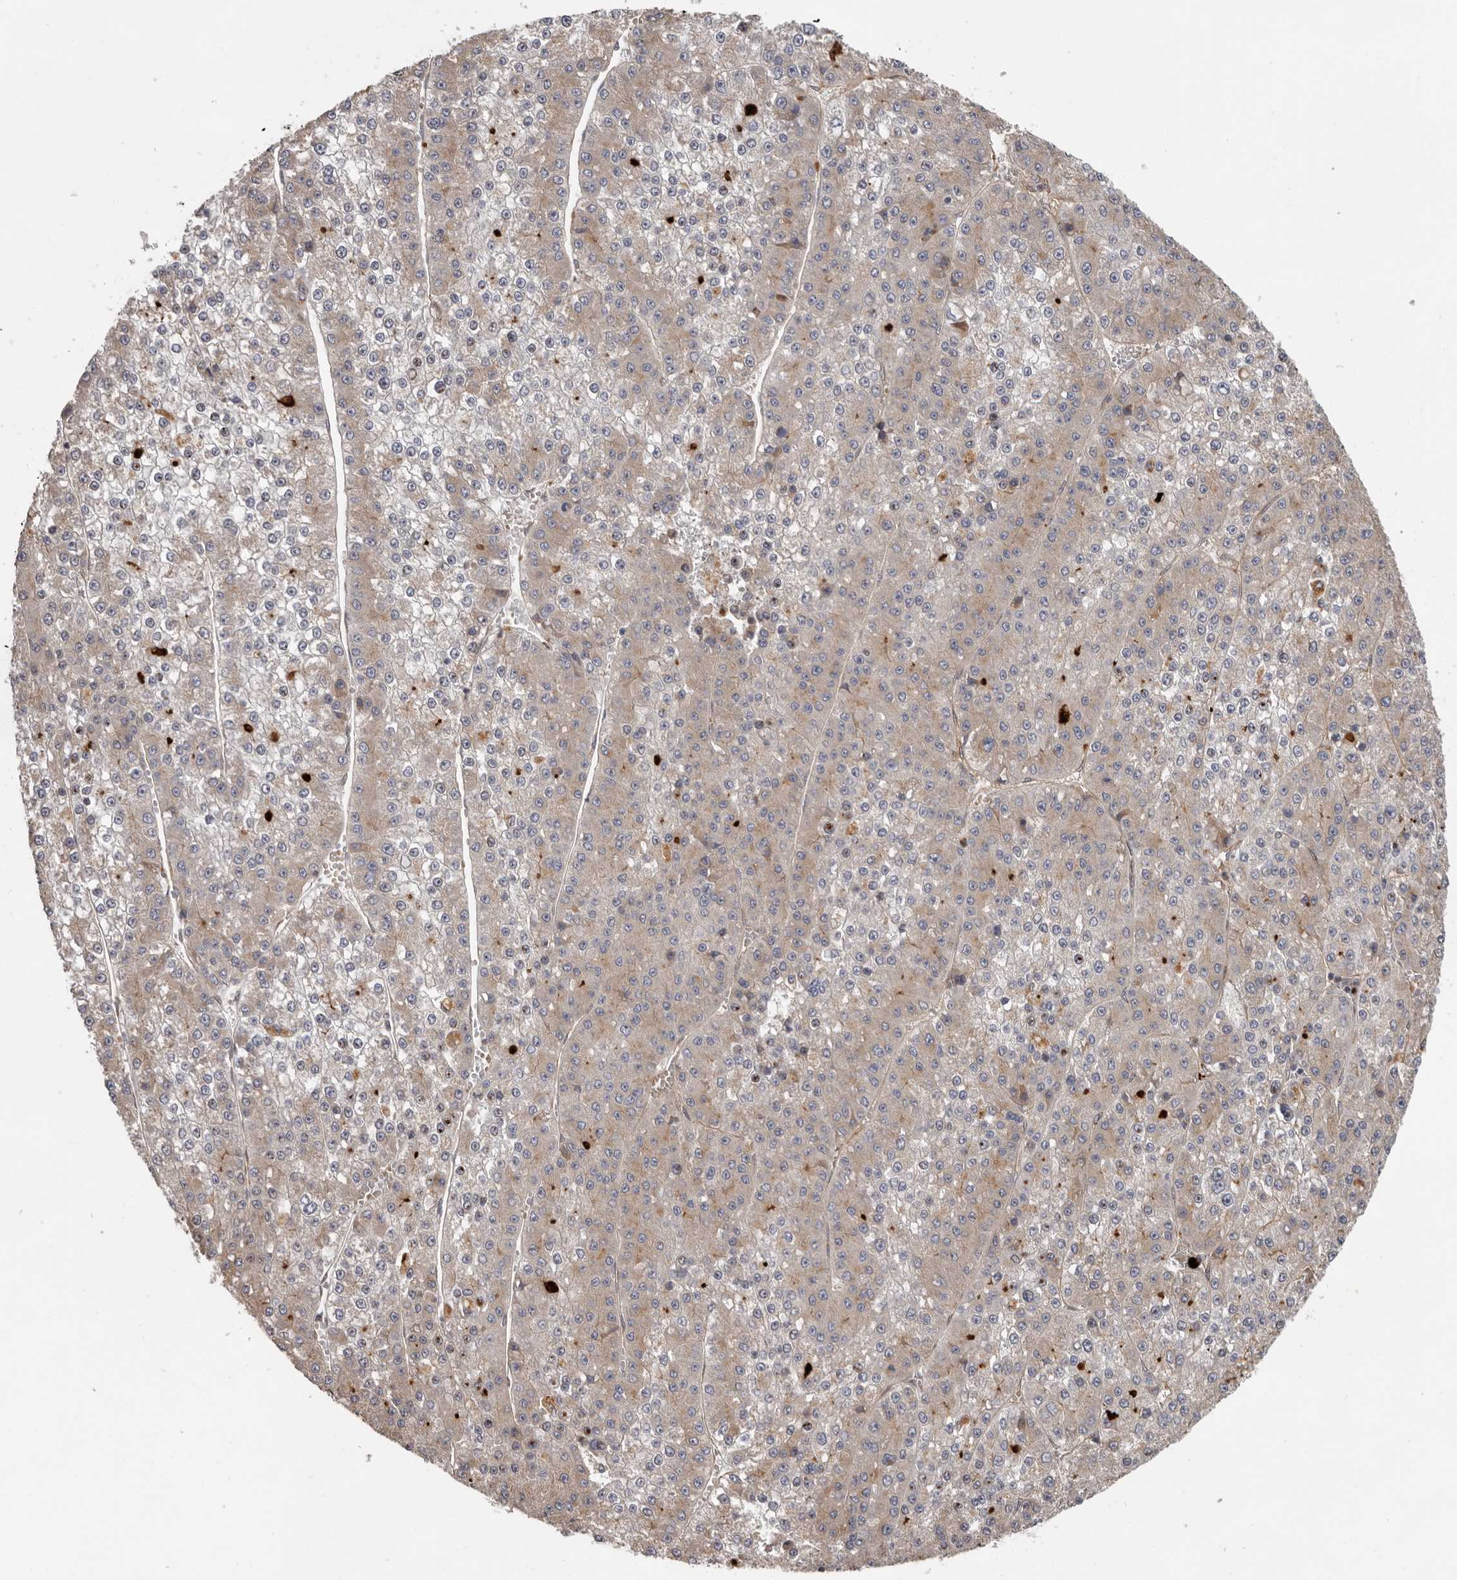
{"staining": {"intensity": "weak", "quantity": "25%-75%", "location": "cytoplasmic/membranous"}, "tissue": "liver cancer", "cell_type": "Tumor cells", "image_type": "cancer", "snomed": [{"axis": "morphology", "description": "Carcinoma, Hepatocellular, NOS"}, {"axis": "topography", "description": "Liver"}], "caption": "Hepatocellular carcinoma (liver) stained with immunohistochemistry (IHC) exhibits weak cytoplasmic/membranous expression in approximately 25%-75% of tumor cells.", "gene": "MTF1", "patient": {"sex": "female", "age": 73}}